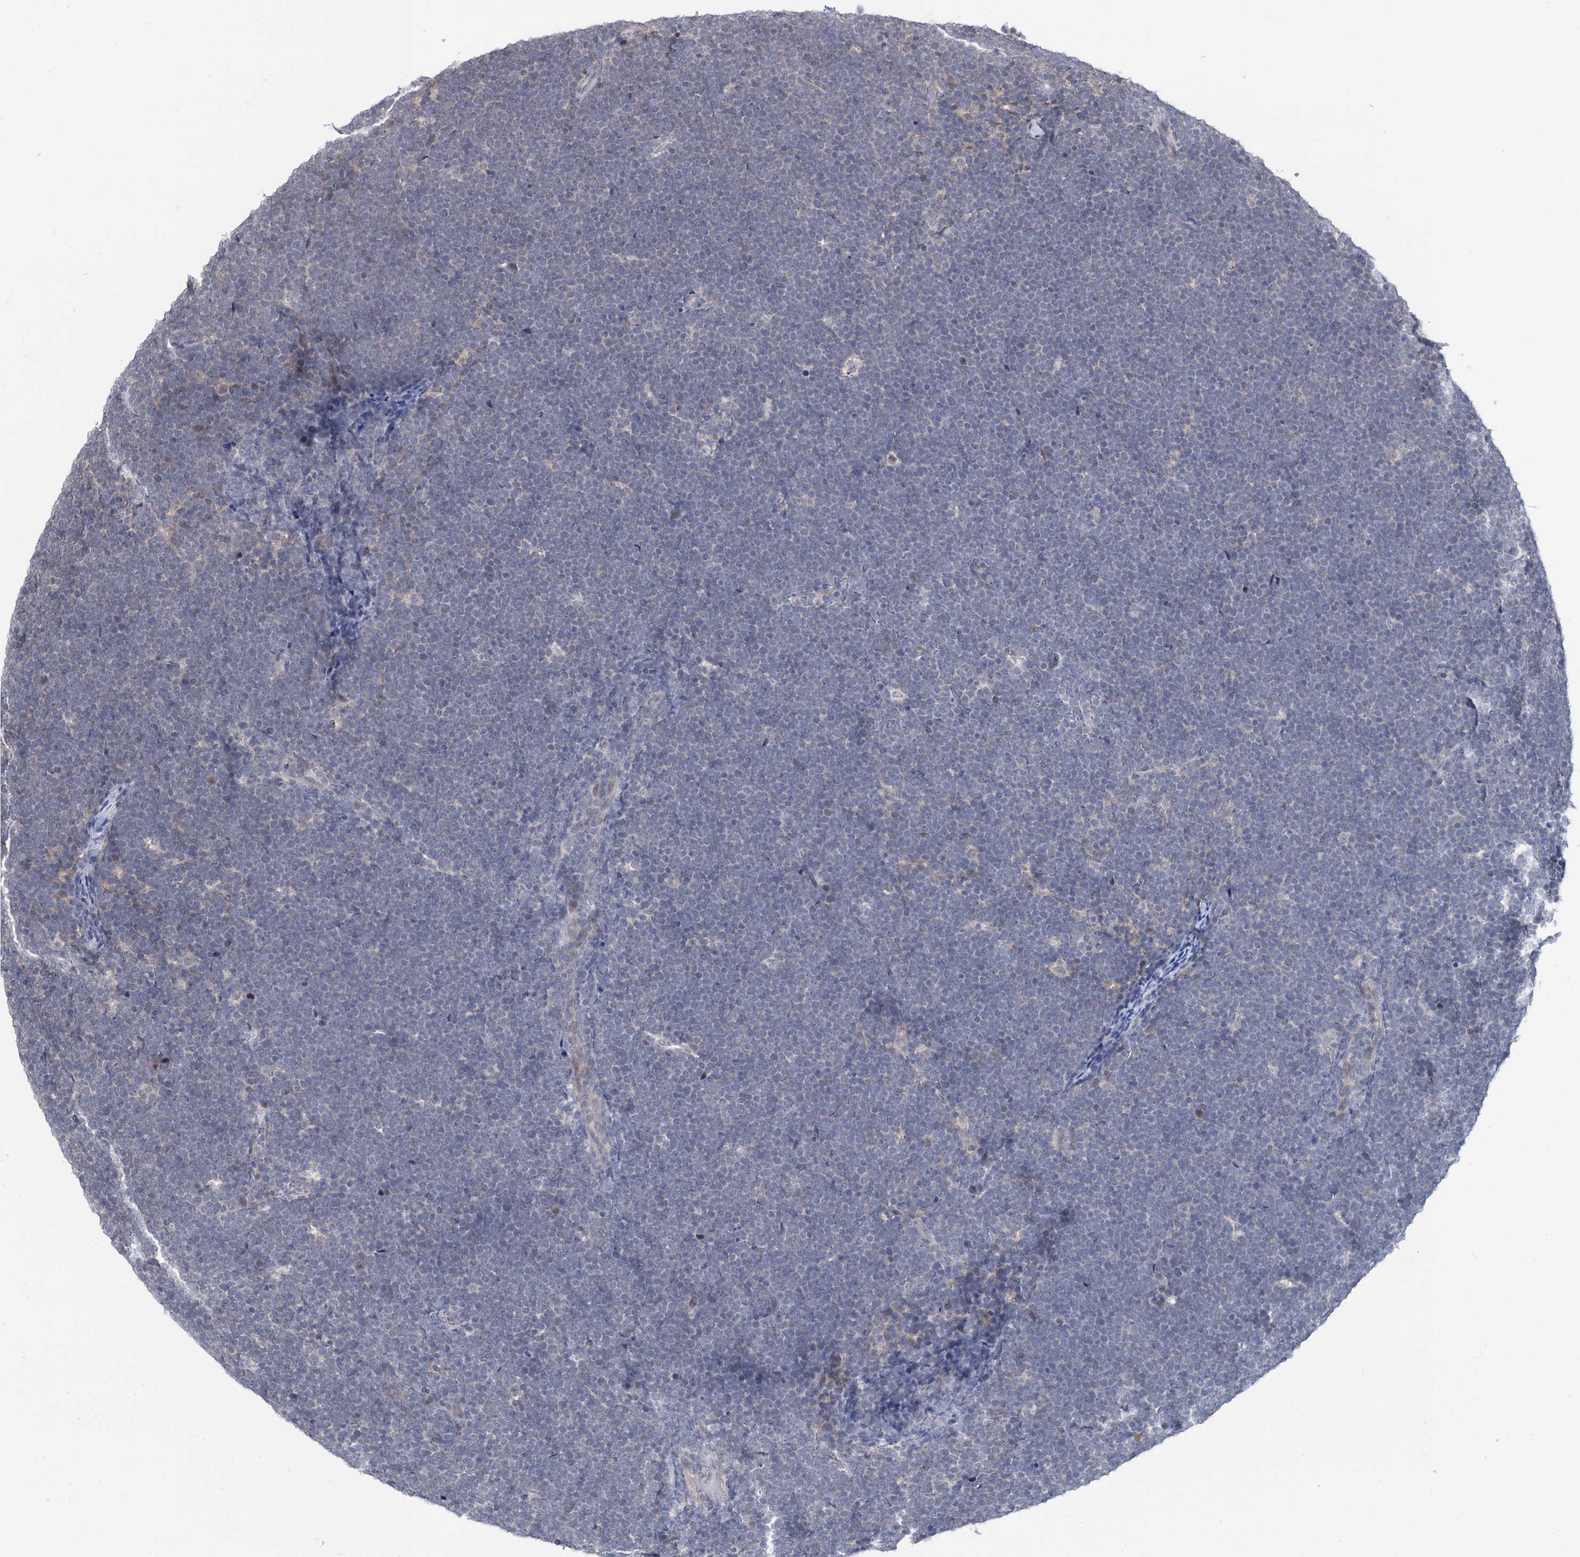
{"staining": {"intensity": "negative", "quantity": "none", "location": "none"}, "tissue": "lymphoma", "cell_type": "Tumor cells", "image_type": "cancer", "snomed": [{"axis": "morphology", "description": "Malignant lymphoma, non-Hodgkin's type, High grade"}, {"axis": "topography", "description": "Lymph node"}], "caption": "Micrograph shows no protein expression in tumor cells of lymphoma tissue.", "gene": "NEK10", "patient": {"sex": "male", "age": 13}}